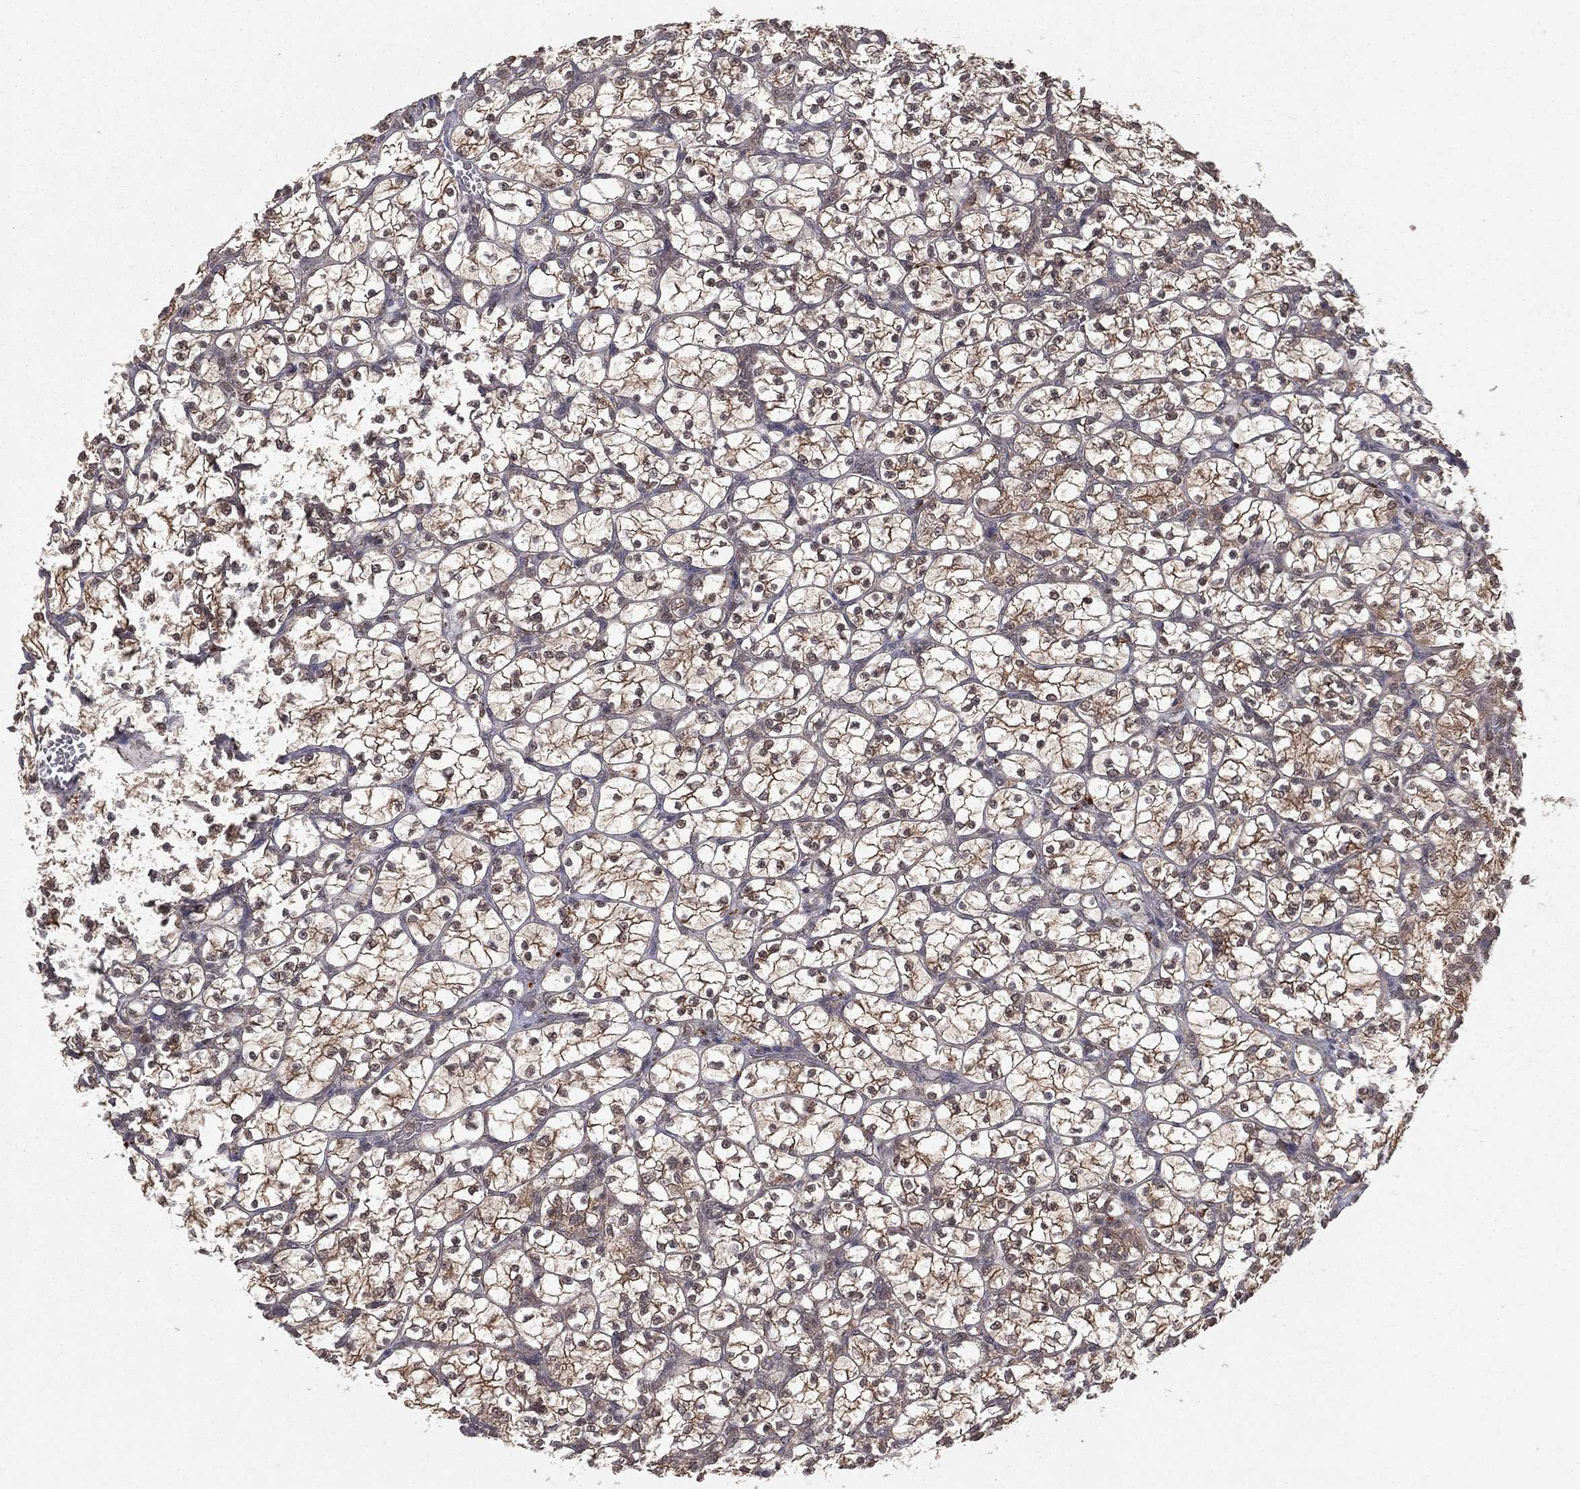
{"staining": {"intensity": "moderate", "quantity": ">75%", "location": "cytoplasmic/membranous"}, "tissue": "renal cancer", "cell_type": "Tumor cells", "image_type": "cancer", "snomed": [{"axis": "morphology", "description": "Adenocarcinoma, NOS"}, {"axis": "topography", "description": "Kidney"}], "caption": "IHC photomicrograph of neoplastic tissue: human renal cancer stained using immunohistochemistry (IHC) reveals medium levels of moderate protein expression localized specifically in the cytoplasmic/membranous of tumor cells, appearing as a cytoplasmic/membranous brown color.", "gene": "ZDHHC15", "patient": {"sex": "female", "age": 89}}